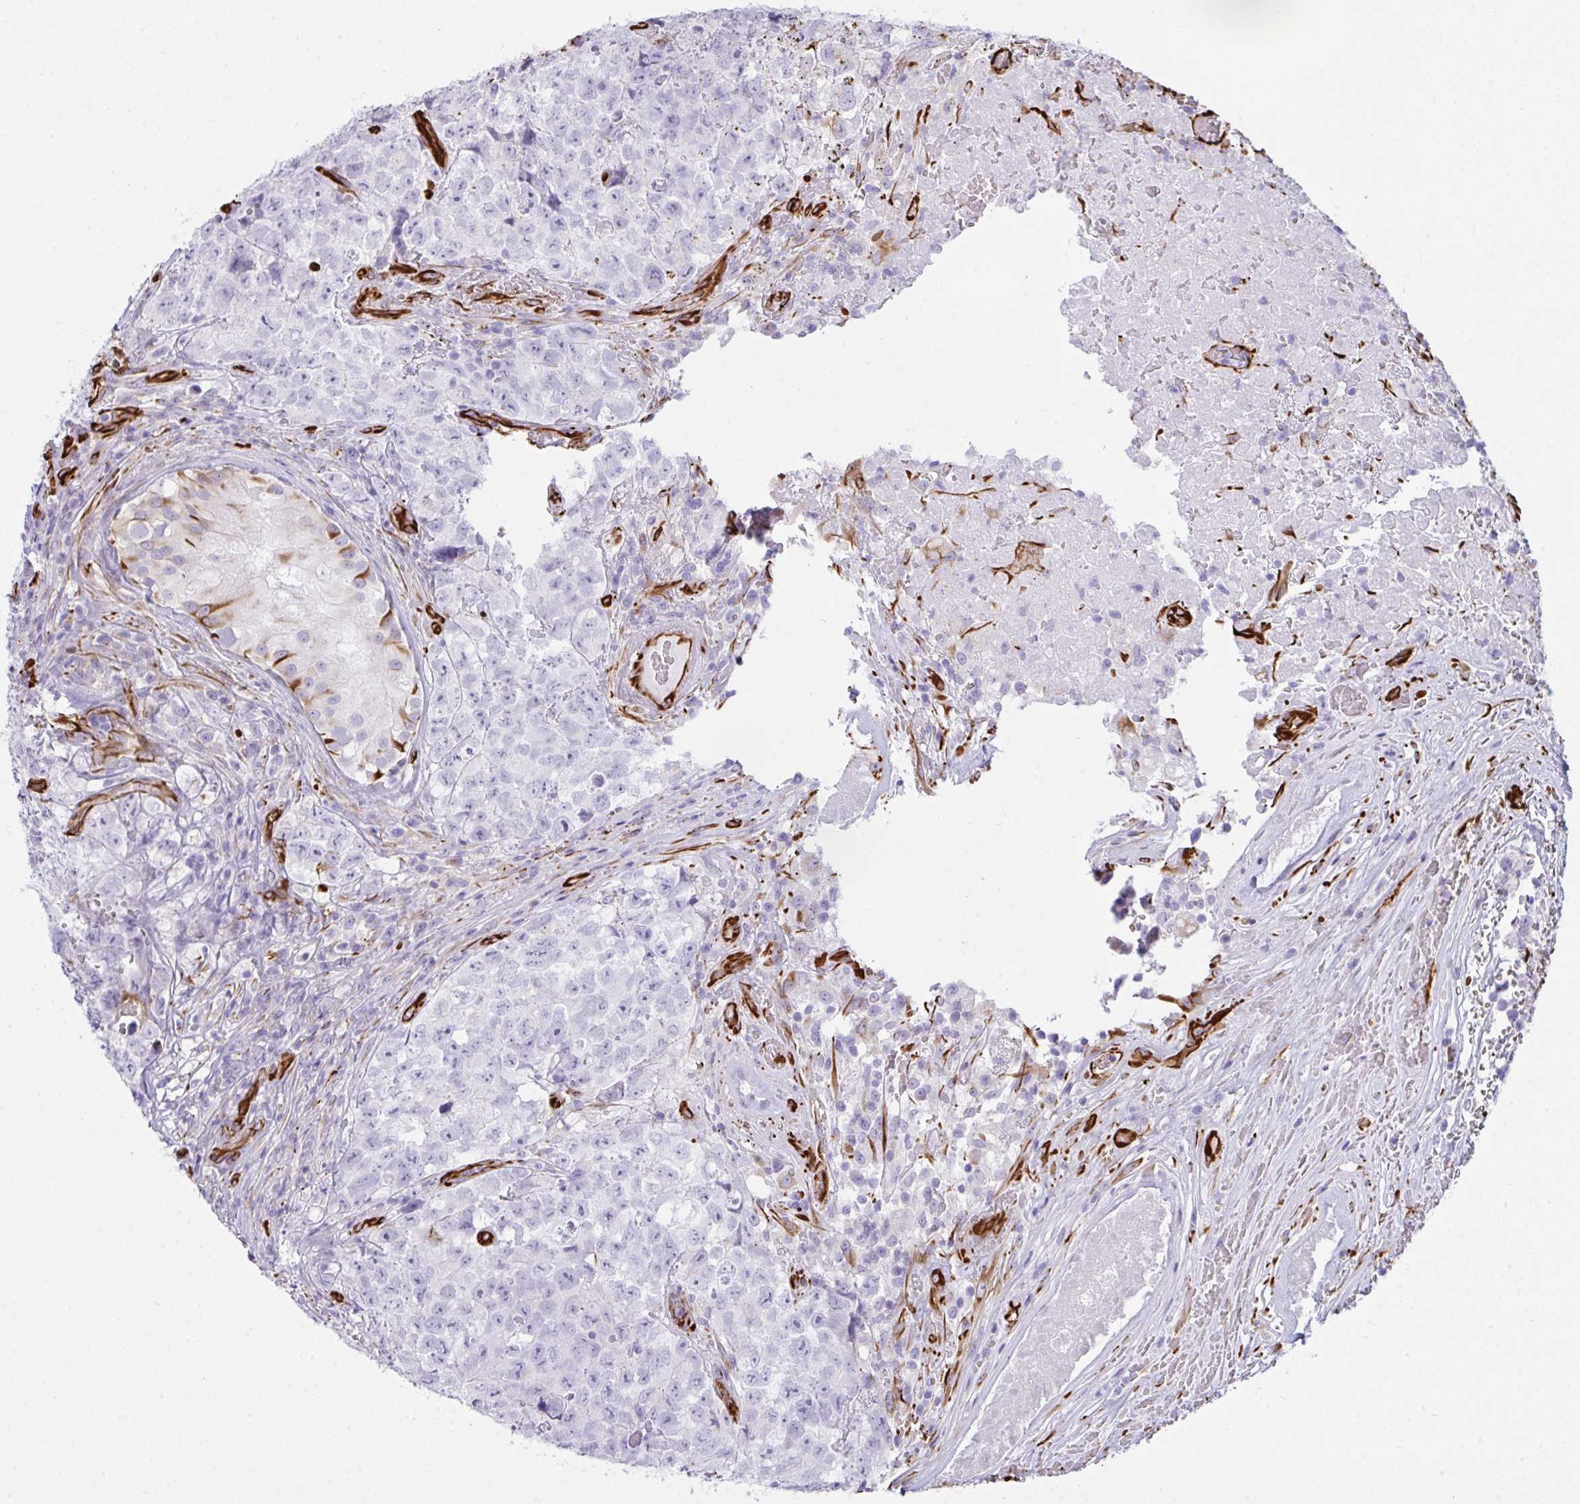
{"staining": {"intensity": "negative", "quantity": "none", "location": "none"}, "tissue": "testis cancer", "cell_type": "Tumor cells", "image_type": "cancer", "snomed": [{"axis": "morphology", "description": "Carcinoma, Embryonal, NOS"}, {"axis": "topography", "description": "Testis"}], "caption": "An immunohistochemistry (IHC) photomicrograph of testis embryonal carcinoma is shown. There is no staining in tumor cells of testis embryonal carcinoma.", "gene": "SLC35B1", "patient": {"sex": "male", "age": 18}}